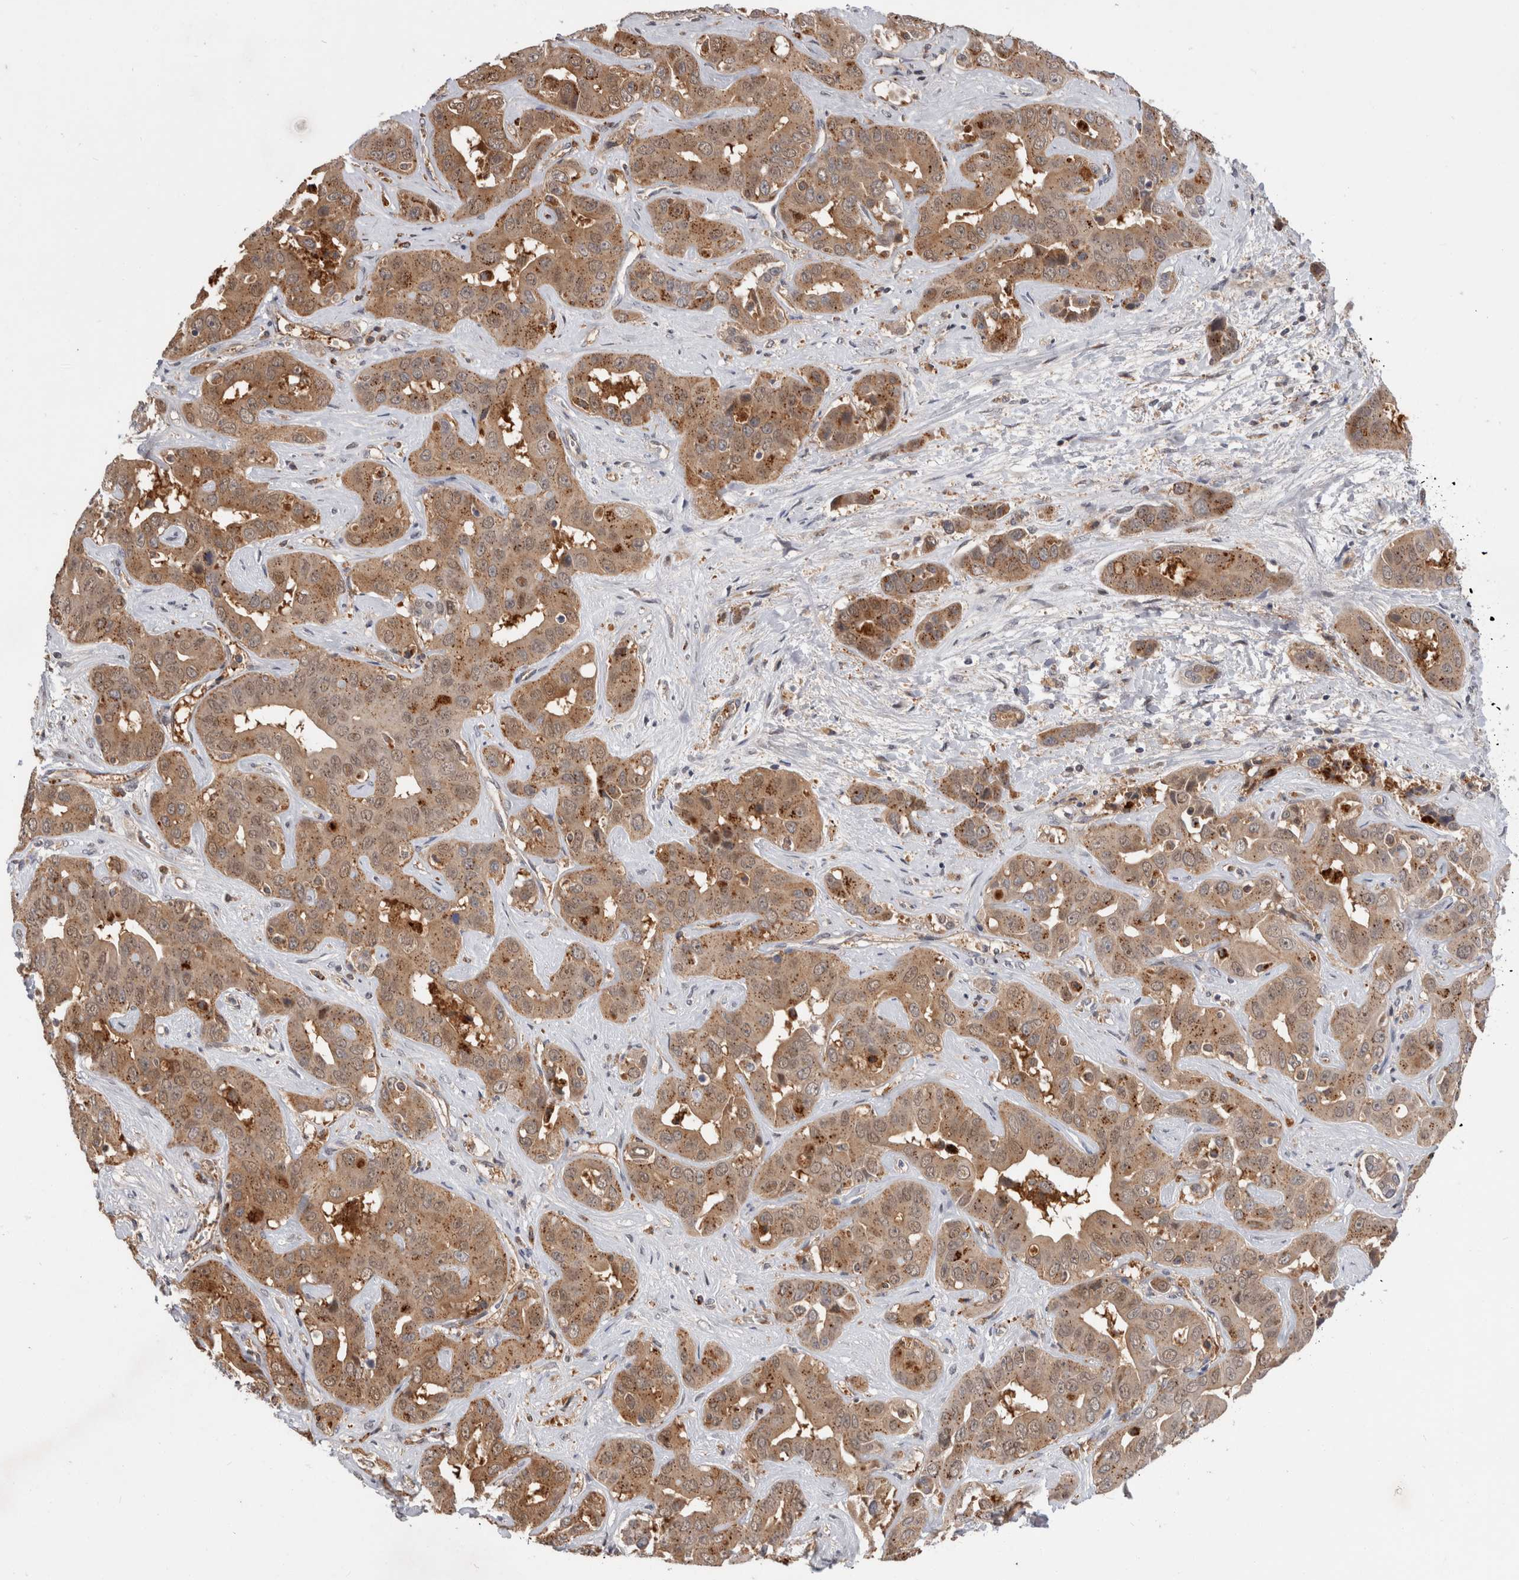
{"staining": {"intensity": "moderate", "quantity": ">75%", "location": "cytoplasmic/membranous"}, "tissue": "liver cancer", "cell_type": "Tumor cells", "image_type": "cancer", "snomed": [{"axis": "morphology", "description": "Cholangiocarcinoma"}, {"axis": "topography", "description": "Liver"}], "caption": "Immunohistochemistry image of neoplastic tissue: human liver cancer stained using immunohistochemistry demonstrates medium levels of moderate protein expression localized specifically in the cytoplasmic/membranous of tumor cells, appearing as a cytoplasmic/membranous brown color.", "gene": "MRPL37", "patient": {"sex": "female", "age": 52}}